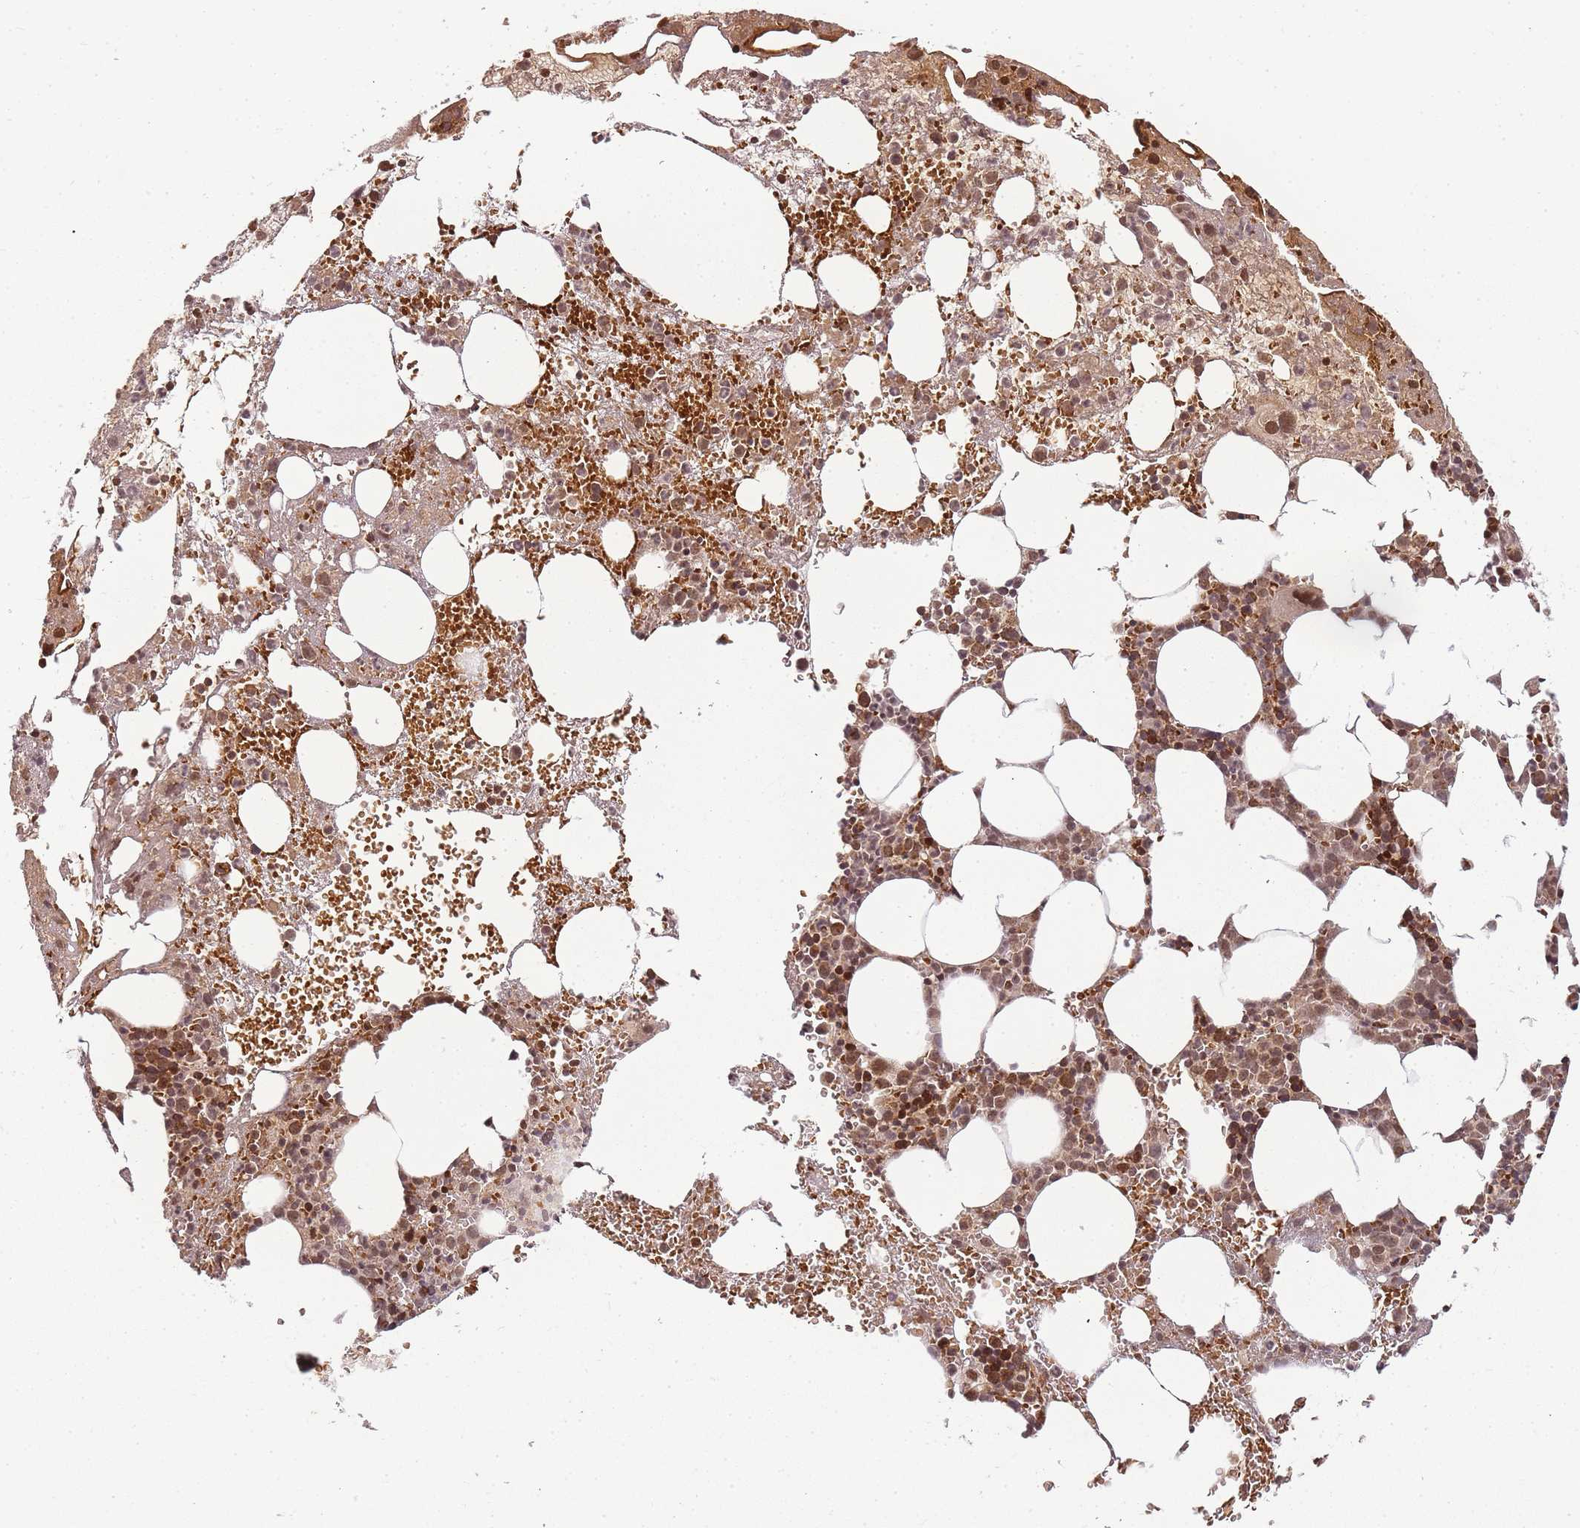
{"staining": {"intensity": "moderate", "quantity": ">75%", "location": "cytoplasmic/membranous,nuclear"}, "tissue": "bone marrow", "cell_type": "Hematopoietic cells", "image_type": "normal", "snomed": [{"axis": "morphology", "description": "Normal tissue, NOS"}, {"axis": "topography", "description": "Bone marrow"}], "caption": "DAB immunohistochemical staining of normal human bone marrow displays moderate cytoplasmic/membranous,nuclear protein staining in about >75% of hematopoietic cells.", "gene": "ZNF497", "patient": {"sex": "male", "age": 61}}